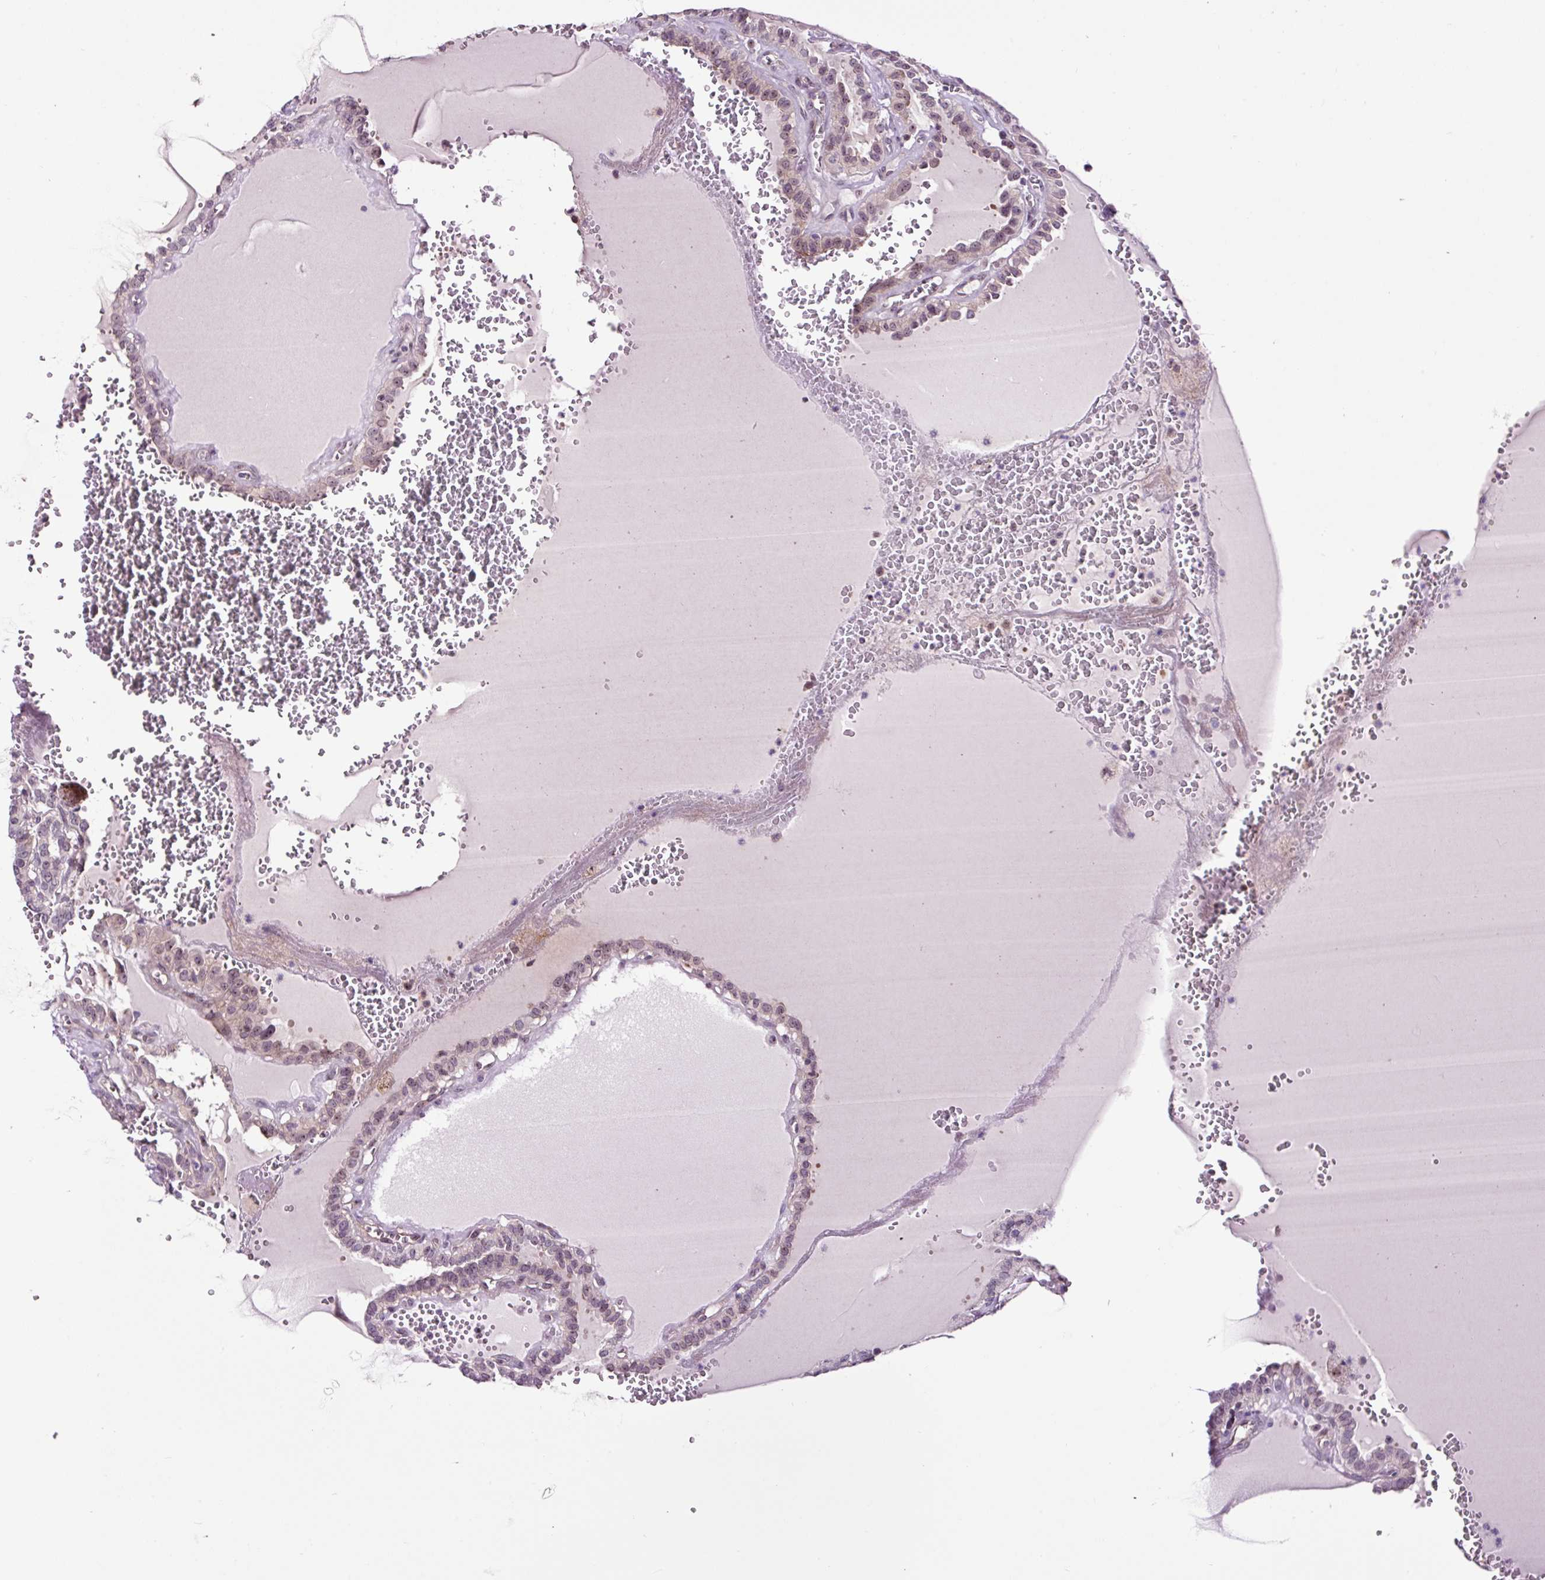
{"staining": {"intensity": "weak", "quantity": "25%-75%", "location": "cytoplasmic/membranous,nuclear"}, "tissue": "thyroid cancer", "cell_type": "Tumor cells", "image_type": "cancer", "snomed": [{"axis": "morphology", "description": "Papillary adenocarcinoma, NOS"}, {"axis": "topography", "description": "Thyroid gland"}], "caption": "A micrograph of human thyroid cancer stained for a protein displays weak cytoplasmic/membranous and nuclear brown staining in tumor cells. (IHC, brightfield microscopy, high magnification).", "gene": "NOM1", "patient": {"sex": "female", "age": 21}}